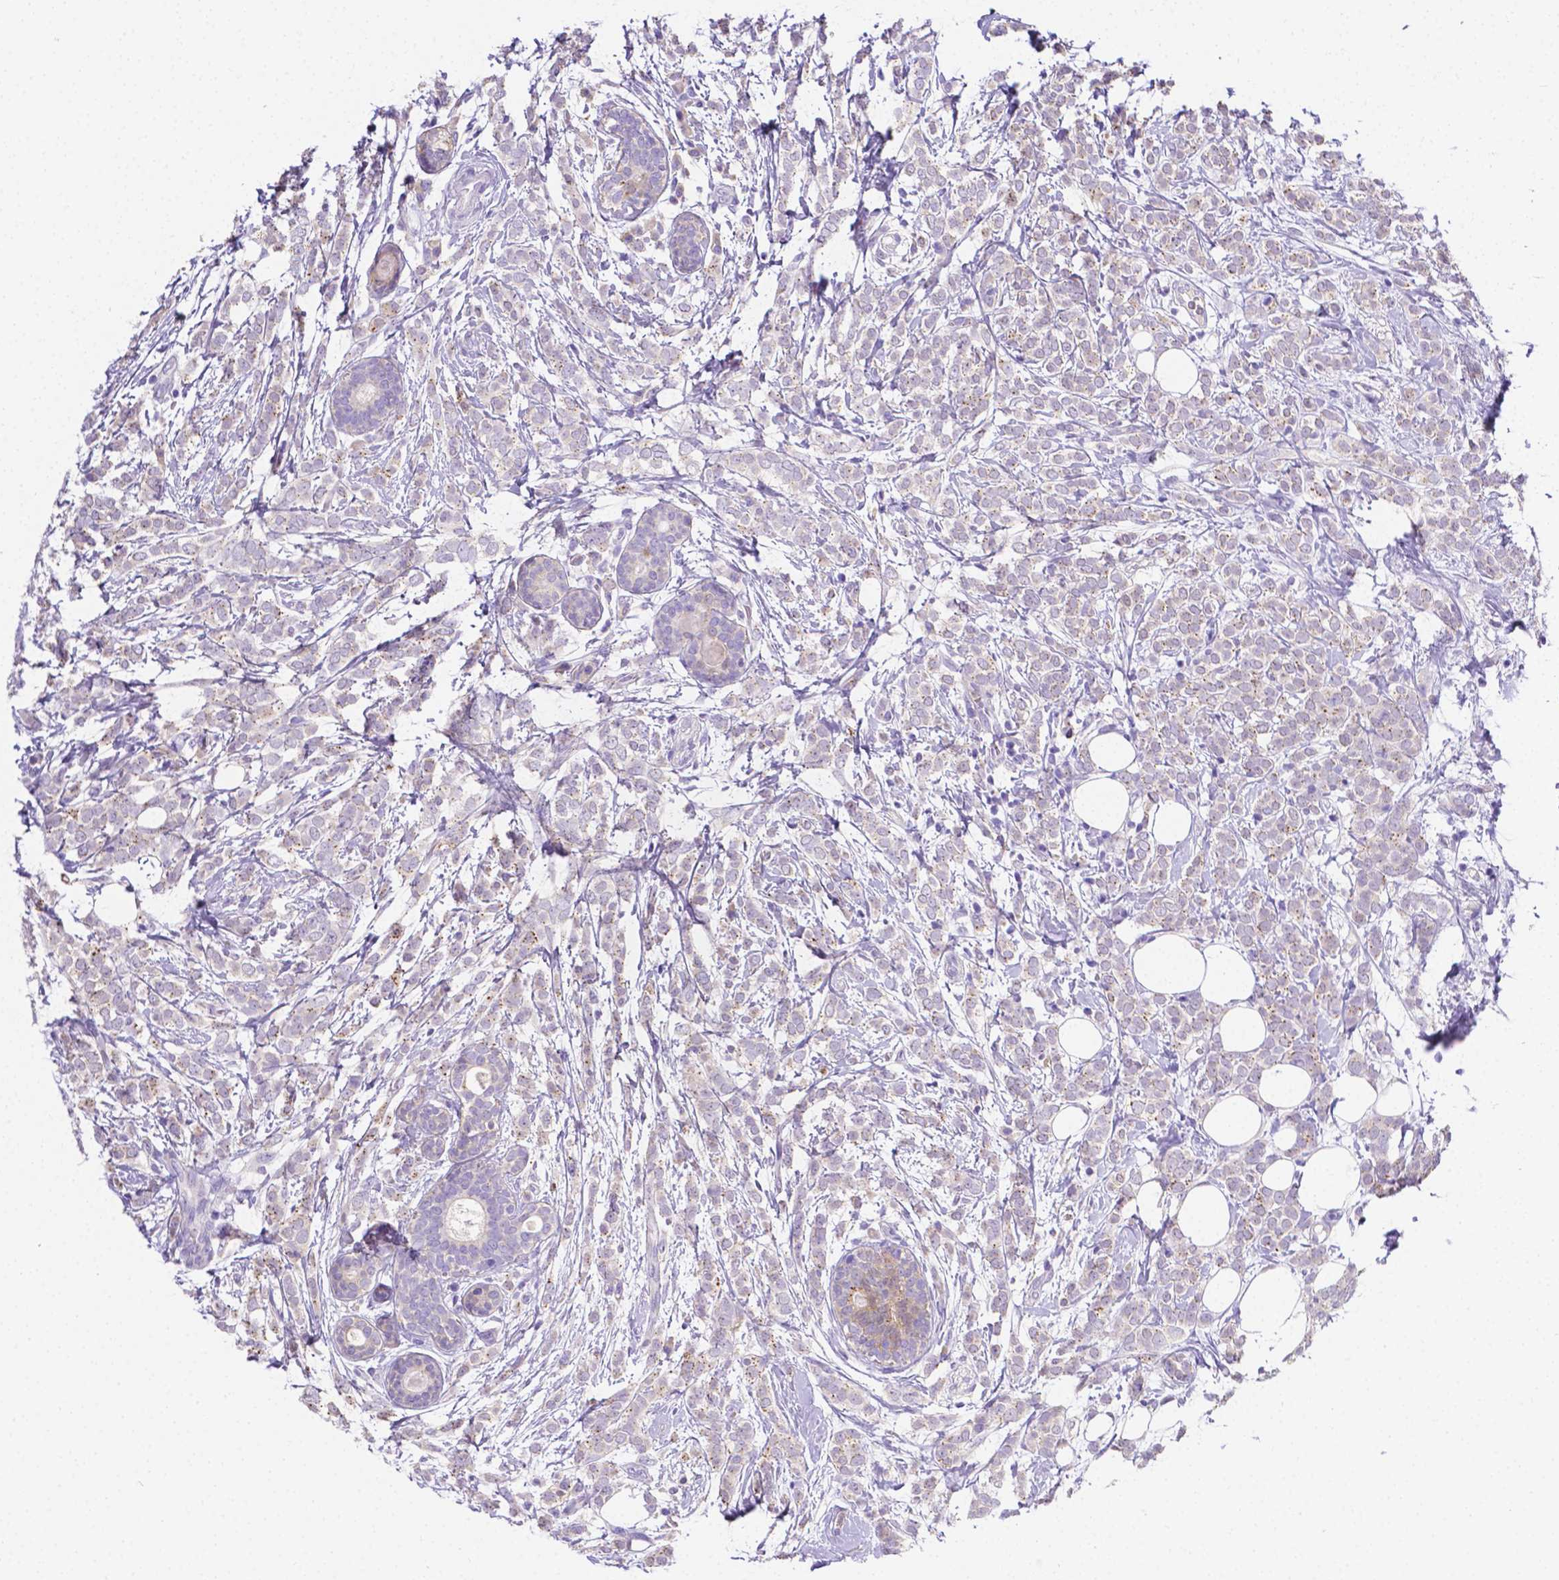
{"staining": {"intensity": "weak", "quantity": "<25%", "location": "cytoplasmic/membranous"}, "tissue": "breast cancer", "cell_type": "Tumor cells", "image_type": "cancer", "snomed": [{"axis": "morphology", "description": "Lobular carcinoma"}, {"axis": "topography", "description": "Breast"}], "caption": "DAB immunohistochemical staining of lobular carcinoma (breast) displays no significant staining in tumor cells.", "gene": "NXPH2", "patient": {"sex": "female", "age": 49}}